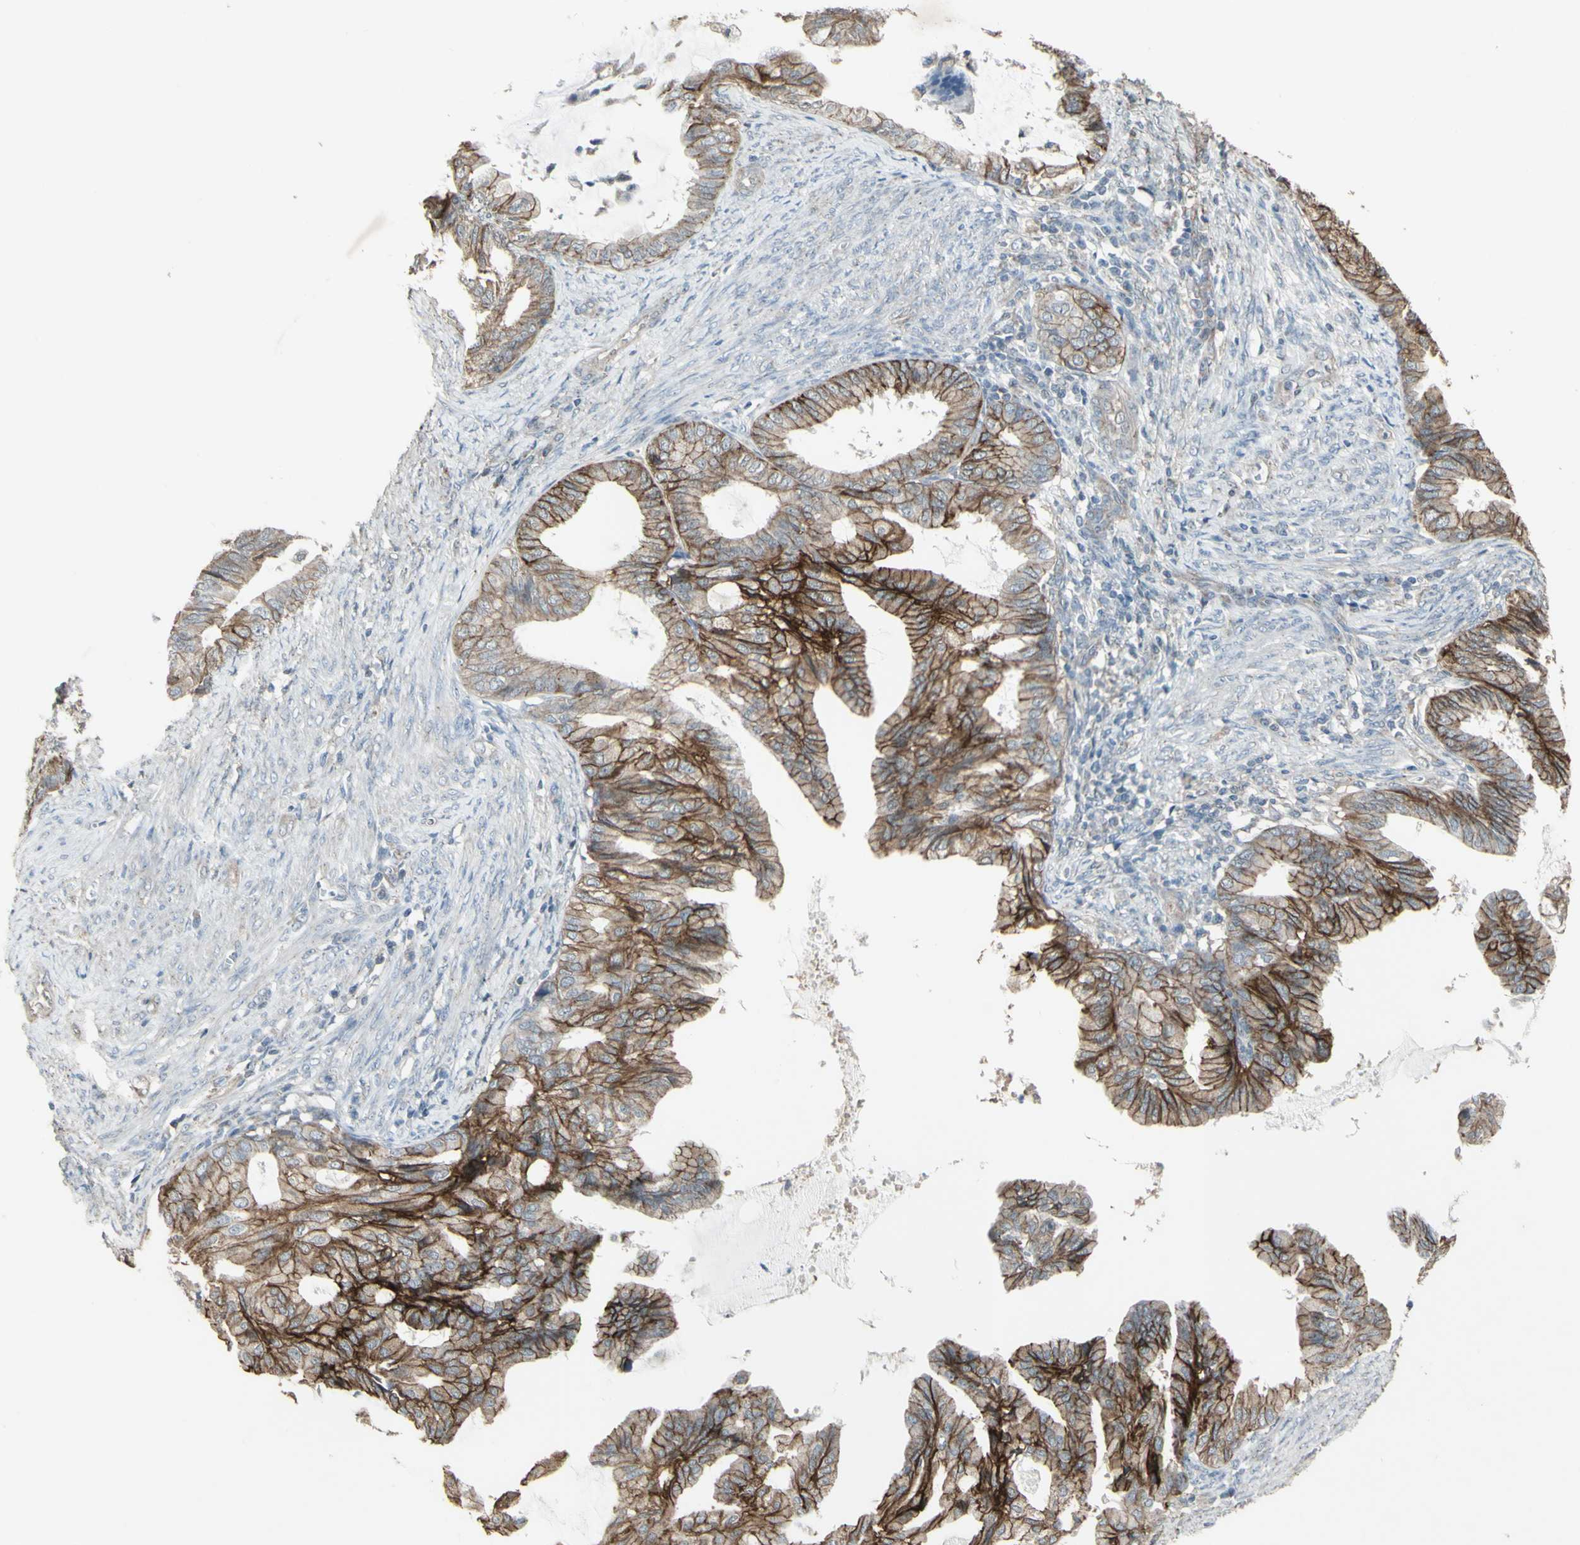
{"staining": {"intensity": "moderate", "quantity": ">75%", "location": "cytoplasmic/membranous"}, "tissue": "endometrial cancer", "cell_type": "Tumor cells", "image_type": "cancer", "snomed": [{"axis": "morphology", "description": "Adenocarcinoma, NOS"}, {"axis": "topography", "description": "Endometrium"}], "caption": "Endometrial cancer (adenocarcinoma) was stained to show a protein in brown. There is medium levels of moderate cytoplasmic/membranous positivity in about >75% of tumor cells. (DAB = brown stain, brightfield microscopy at high magnification).", "gene": "FXYD3", "patient": {"sex": "female", "age": 86}}